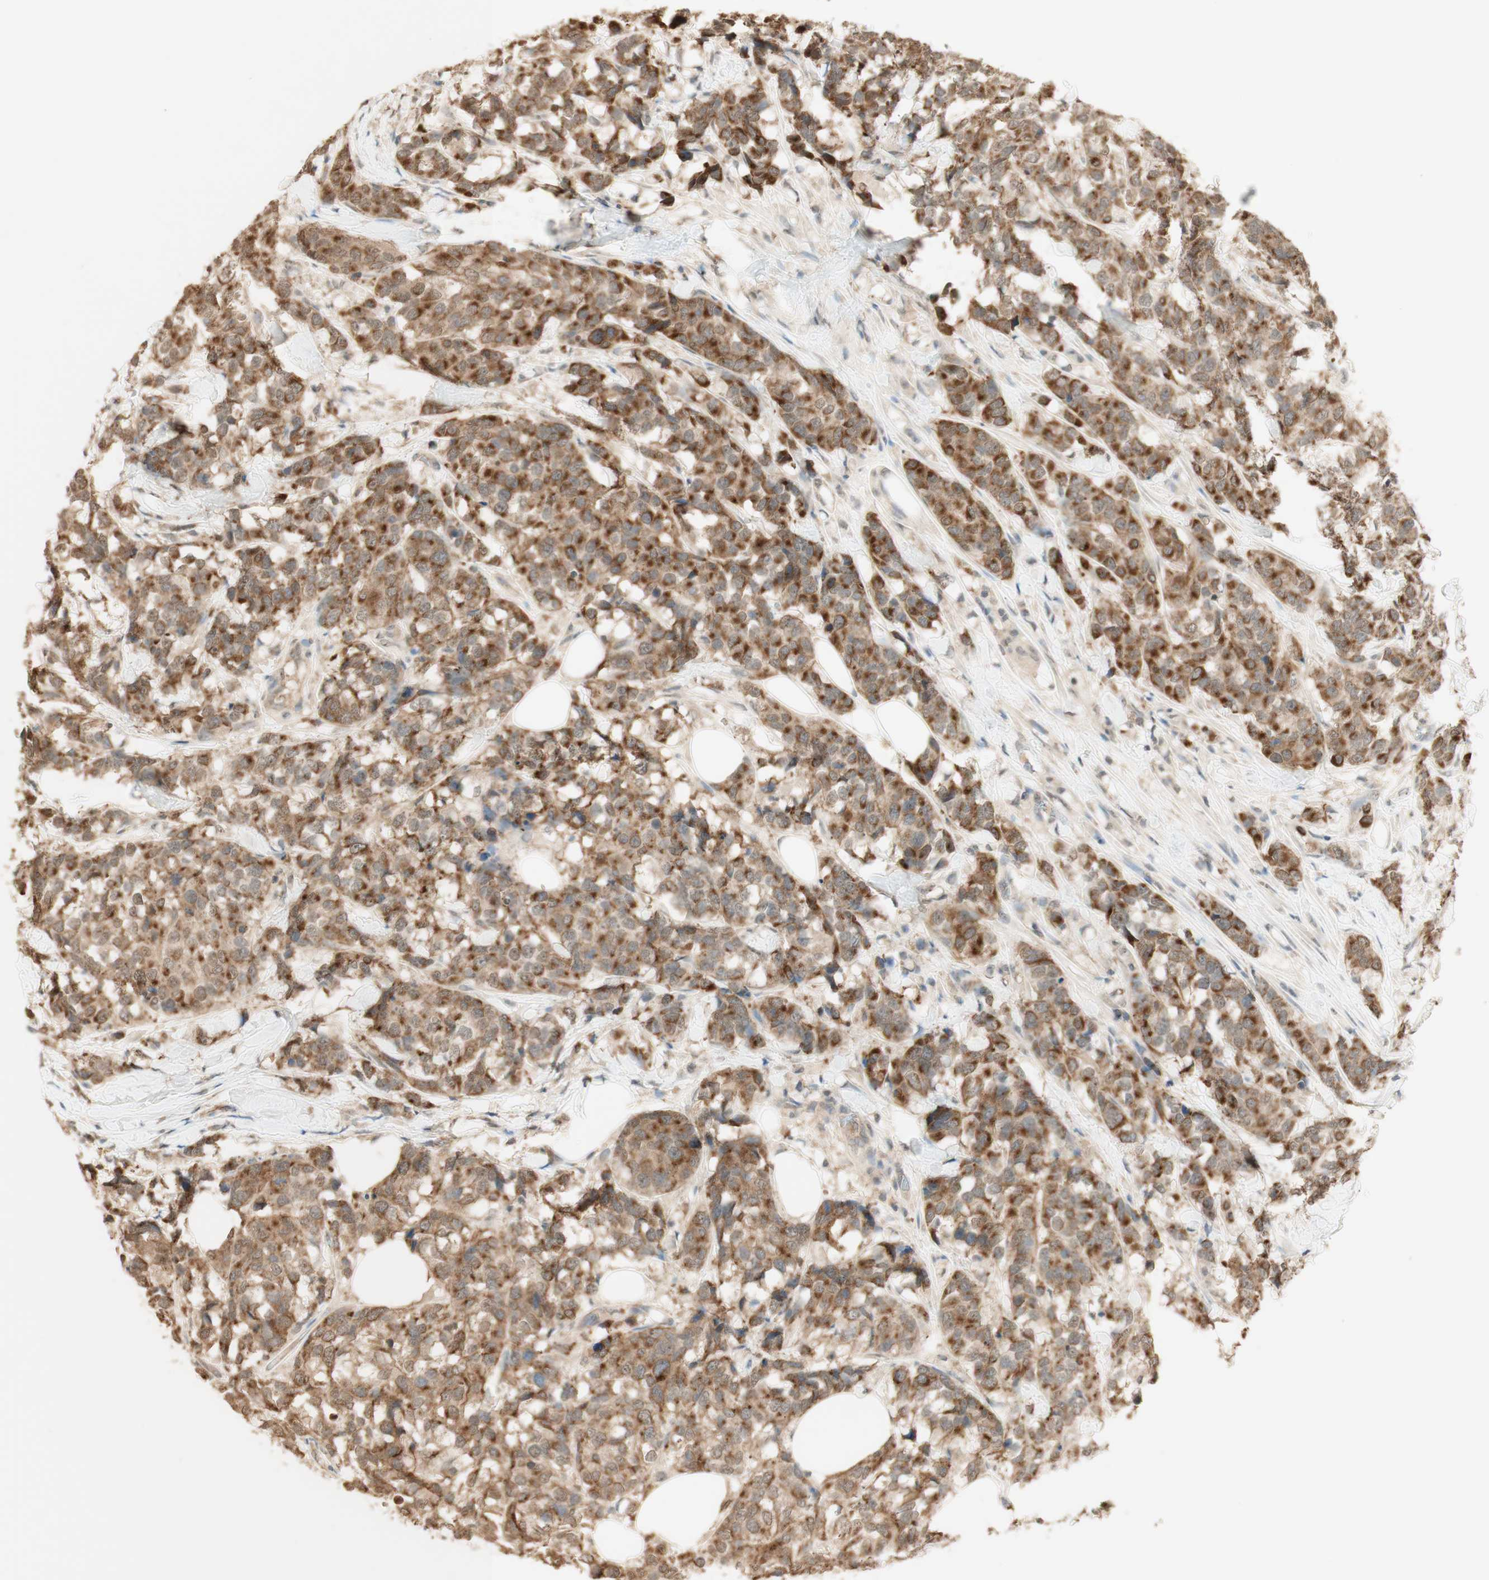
{"staining": {"intensity": "moderate", "quantity": ">75%", "location": "cytoplasmic/membranous"}, "tissue": "breast cancer", "cell_type": "Tumor cells", "image_type": "cancer", "snomed": [{"axis": "morphology", "description": "Lobular carcinoma"}, {"axis": "topography", "description": "Breast"}], "caption": "Brown immunohistochemical staining in human breast lobular carcinoma displays moderate cytoplasmic/membranous positivity in about >75% of tumor cells. (brown staining indicates protein expression, while blue staining denotes nuclei).", "gene": "SPINT2", "patient": {"sex": "female", "age": 59}}